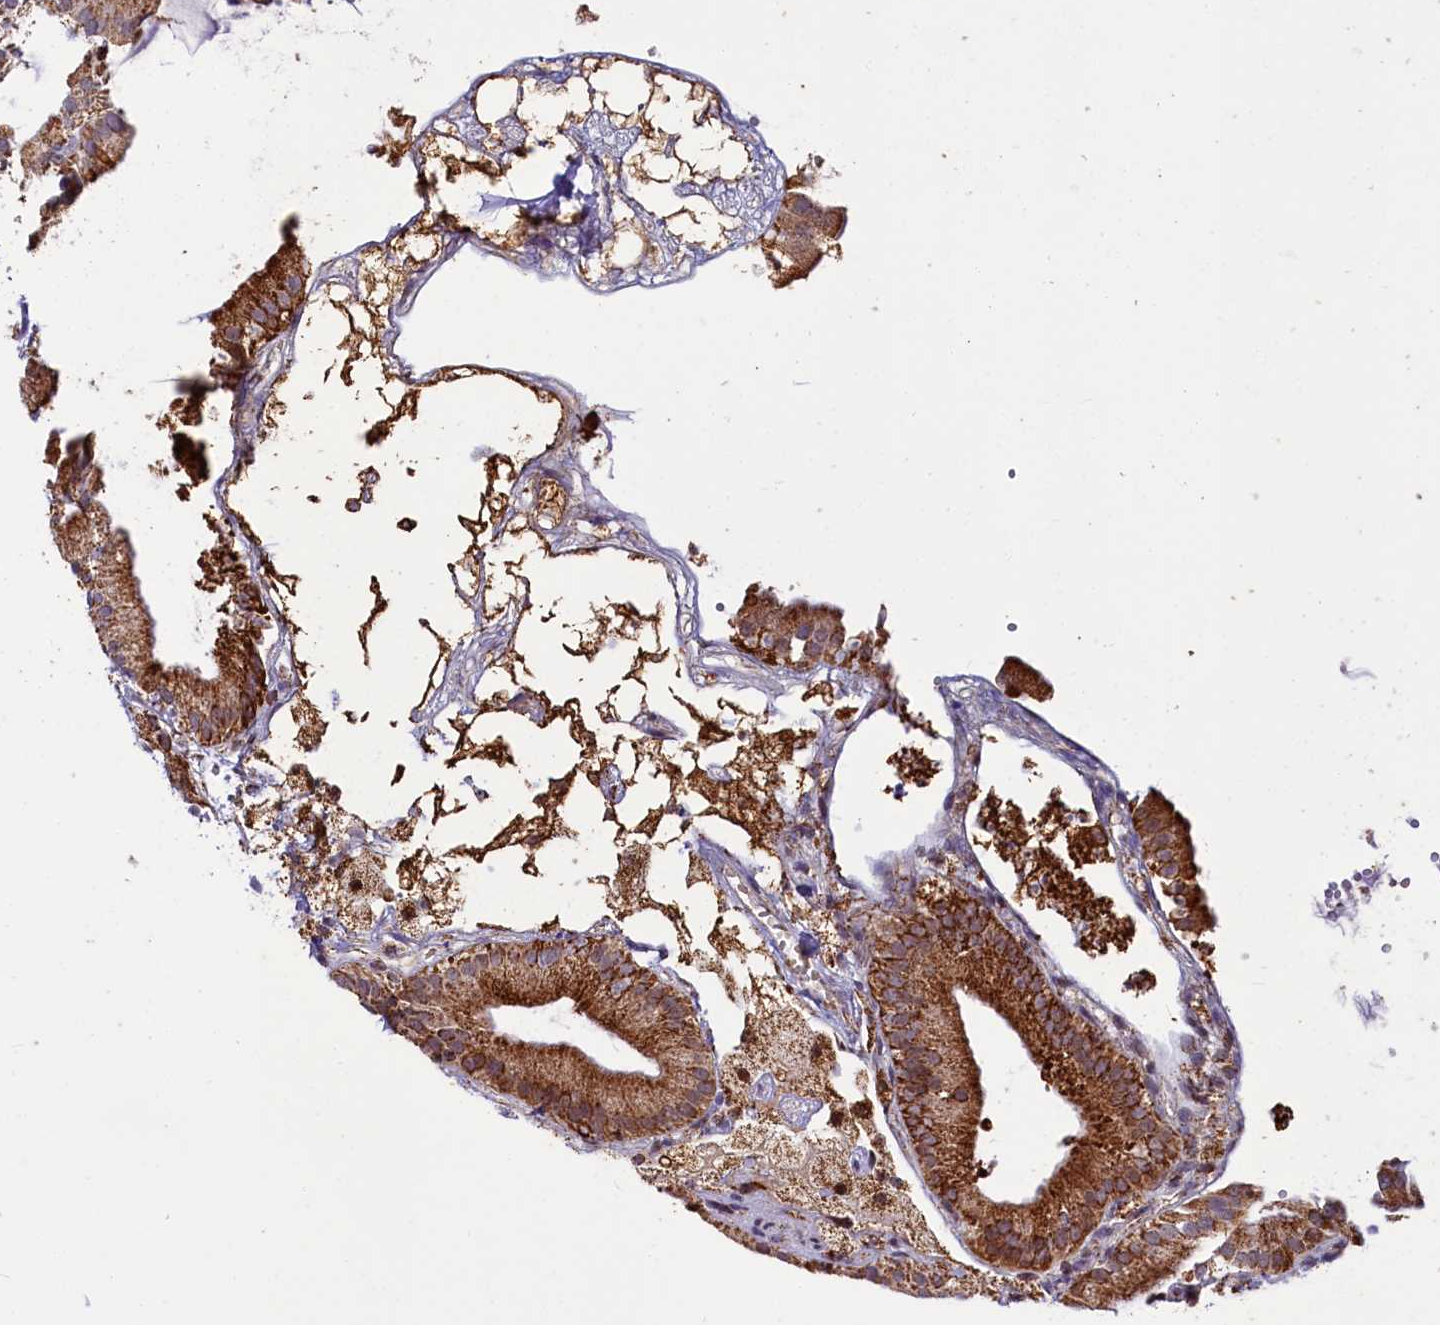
{"staining": {"intensity": "strong", "quantity": ">75%", "location": "cytoplasmic/membranous"}, "tissue": "gallbladder", "cell_type": "Glandular cells", "image_type": "normal", "snomed": [{"axis": "morphology", "description": "Normal tissue, NOS"}, {"axis": "topography", "description": "Gallbladder"}], "caption": "Immunohistochemical staining of benign human gallbladder exhibits >75% levels of strong cytoplasmic/membranous protein staining in approximately >75% of glandular cells.", "gene": "DYNC2H1", "patient": {"sex": "male", "age": 55}}